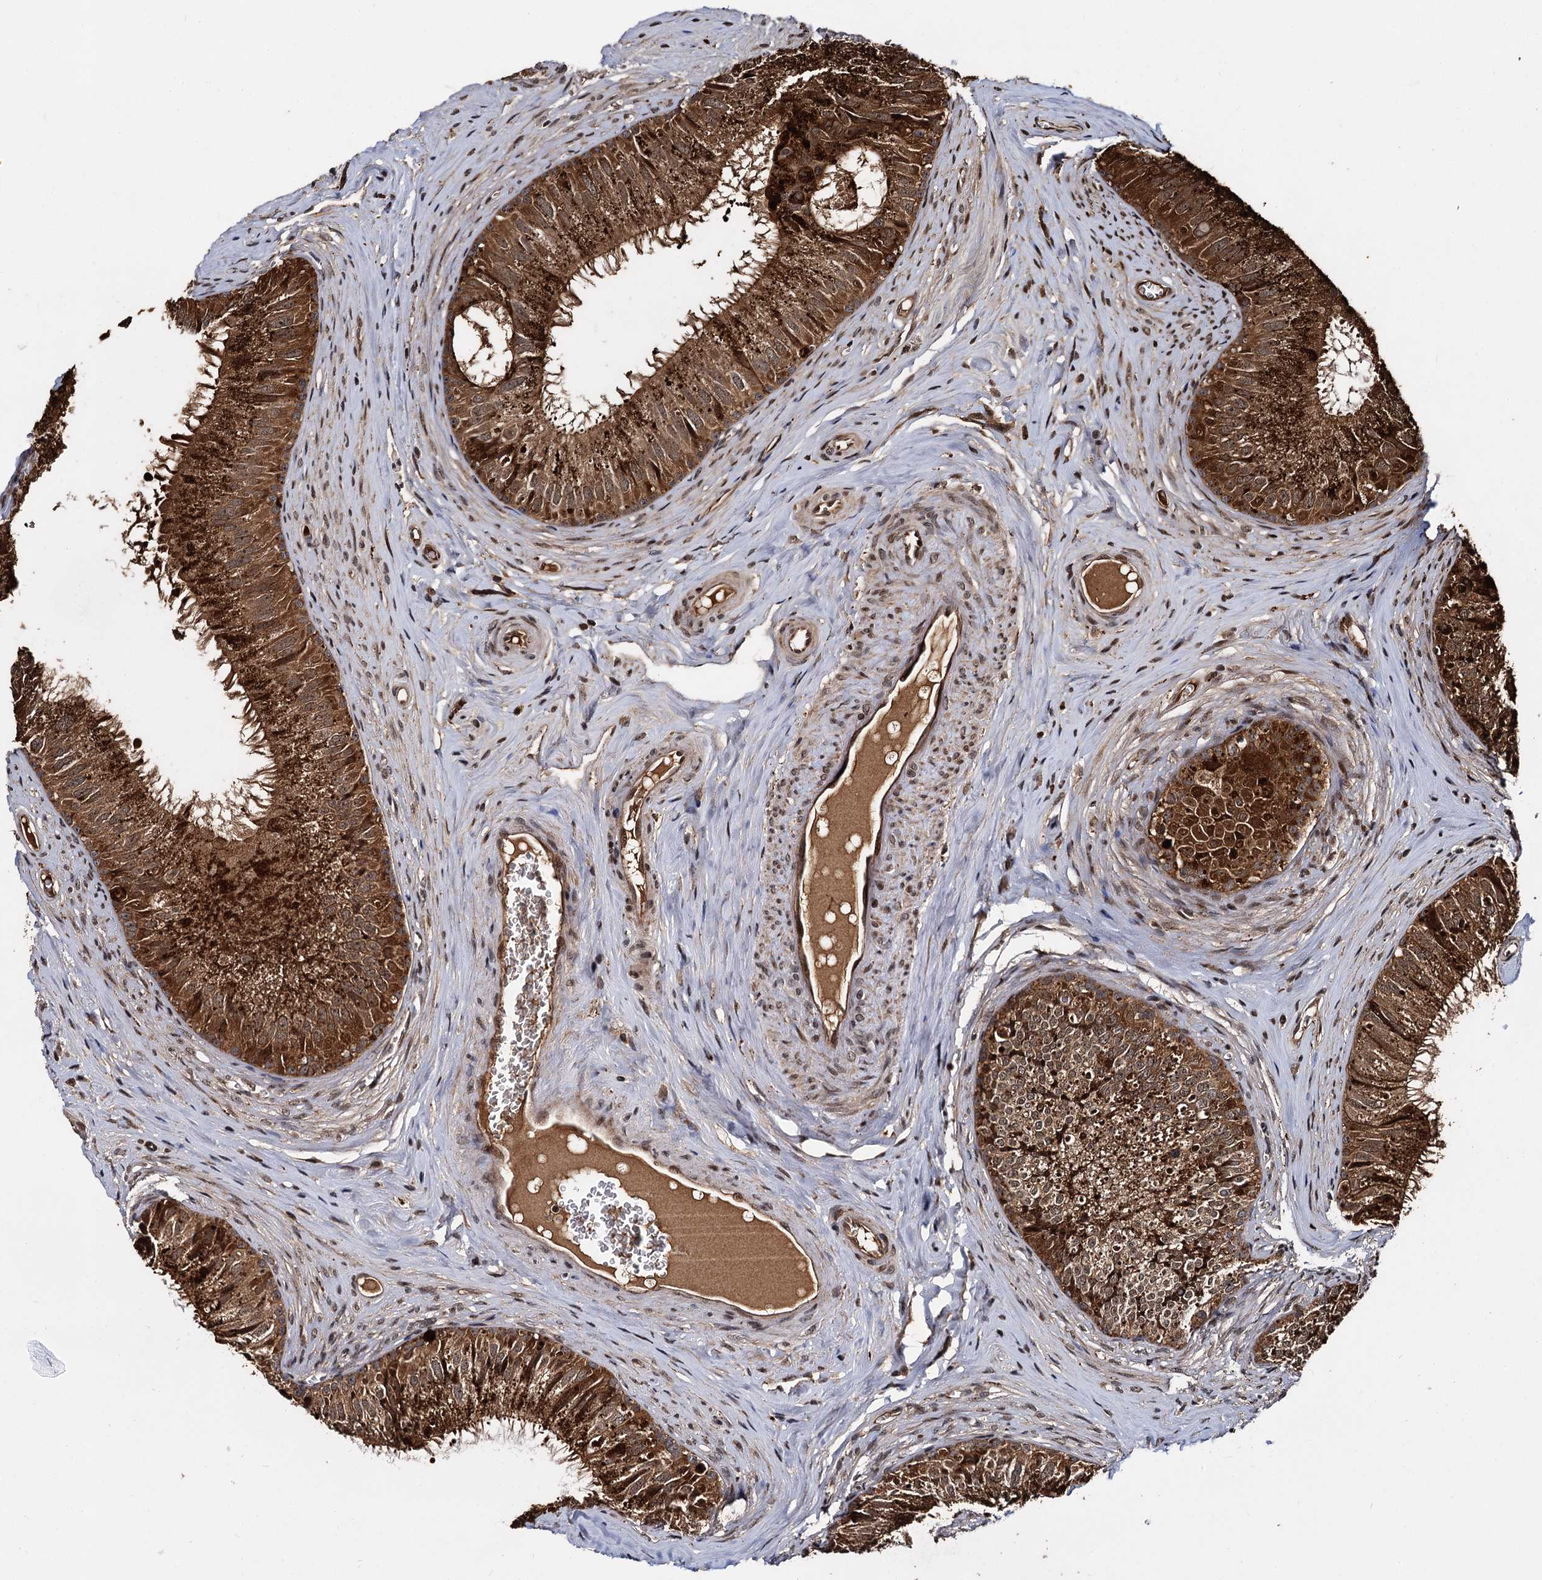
{"staining": {"intensity": "strong", "quantity": ">75%", "location": "cytoplasmic/membranous"}, "tissue": "epididymis", "cell_type": "Glandular cells", "image_type": "normal", "snomed": [{"axis": "morphology", "description": "Normal tissue, NOS"}, {"axis": "topography", "description": "Epididymis"}], "caption": "Immunohistochemical staining of normal human epididymis demonstrates high levels of strong cytoplasmic/membranous expression in about >75% of glandular cells. (DAB IHC with brightfield microscopy, high magnification).", "gene": "CEP192", "patient": {"sex": "male", "age": 46}}